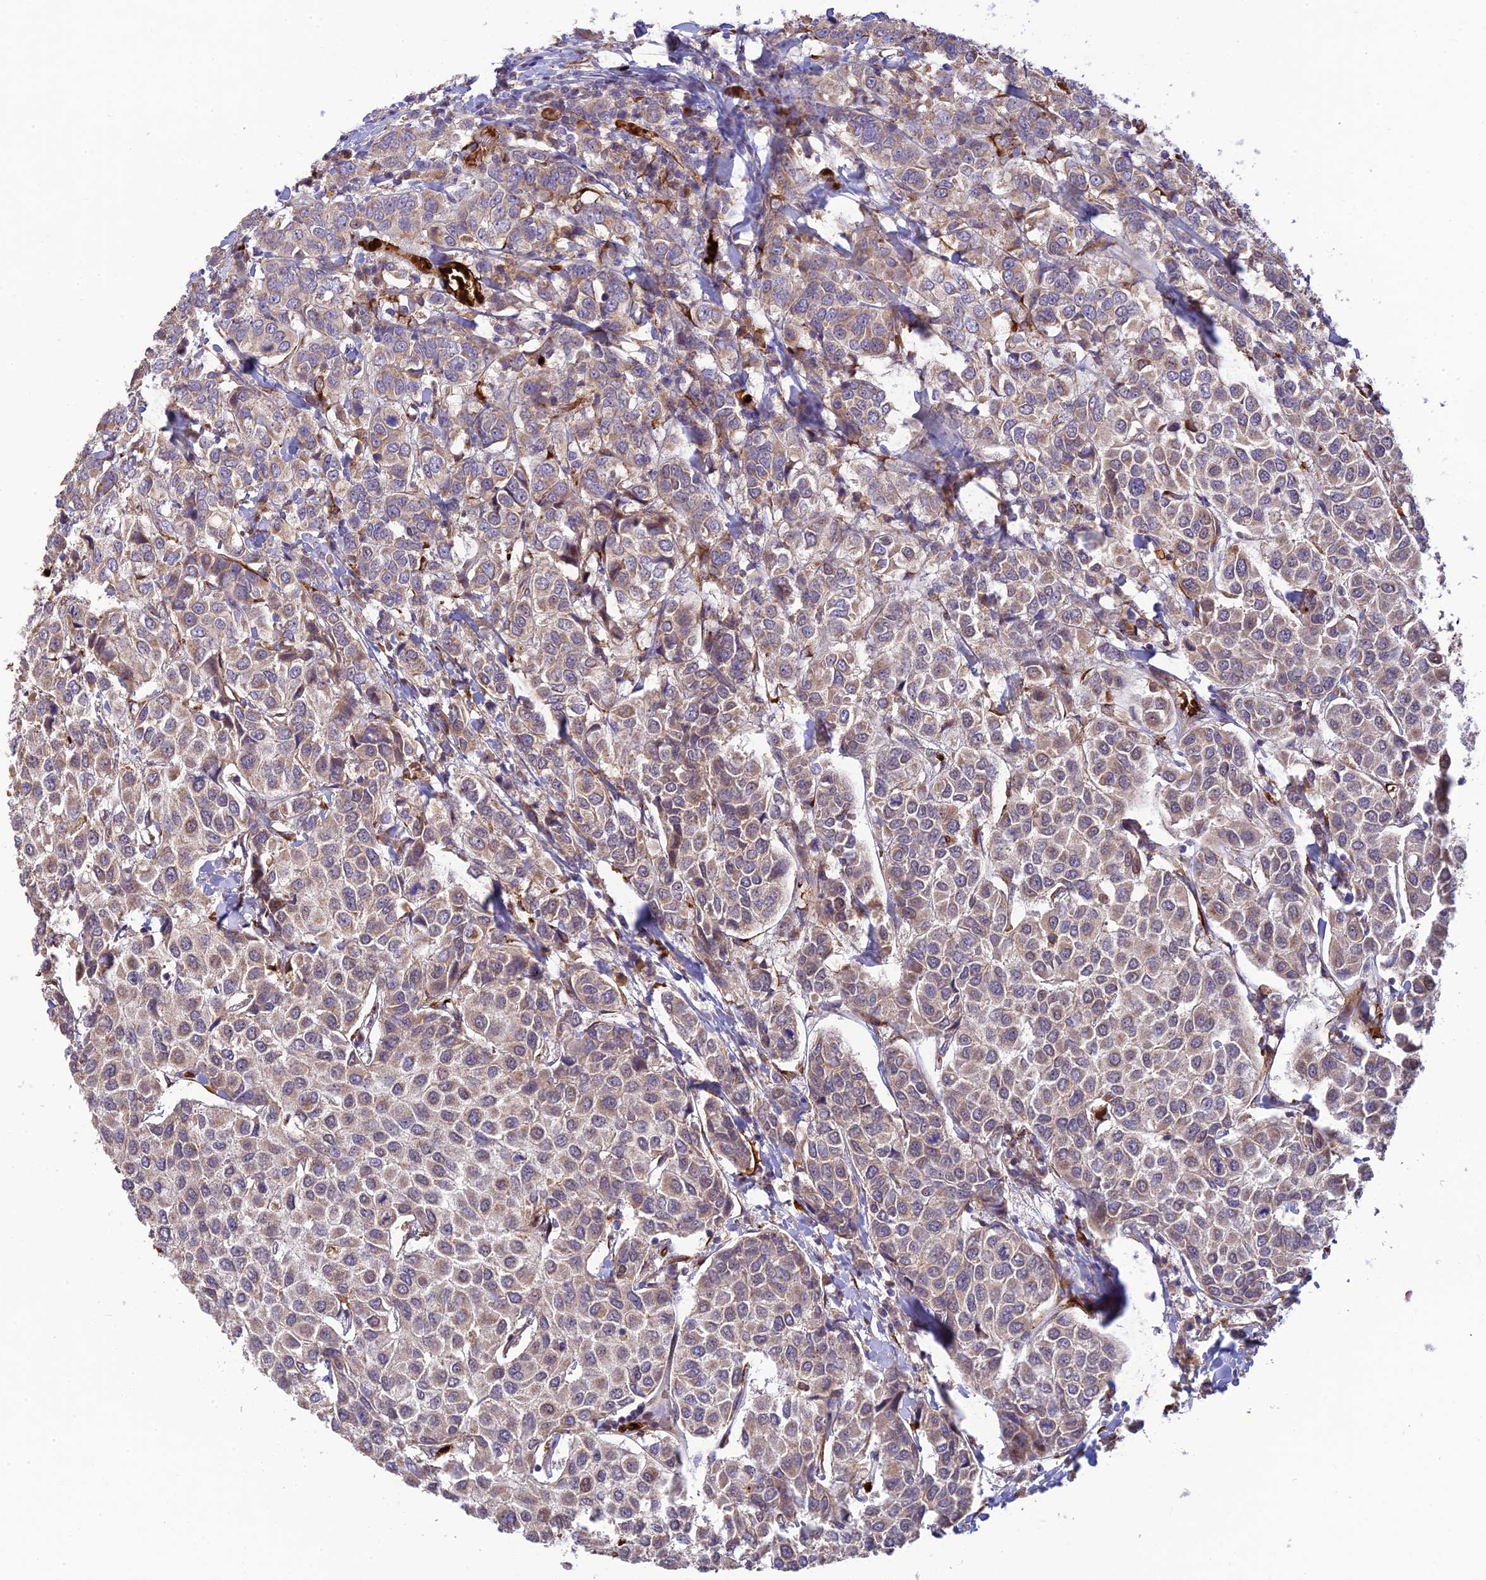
{"staining": {"intensity": "weak", "quantity": "25%-75%", "location": "cytoplasmic/membranous"}, "tissue": "breast cancer", "cell_type": "Tumor cells", "image_type": "cancer", "snomed": [{"axis": "morphology", "description": "Duct carcinoma"}, {"axis": "topography", "description": "Breast"}], "caption": "This histopathology image displays immunohistochemistry (IHC) staining of human invasive ductal carcinoma (breast), with low weak cytoplasmic/membranous staining in approximately 25%-75% of tumor cells.", "gene": "UFSP2", "patient": {"sex": "female", "age": 55}}